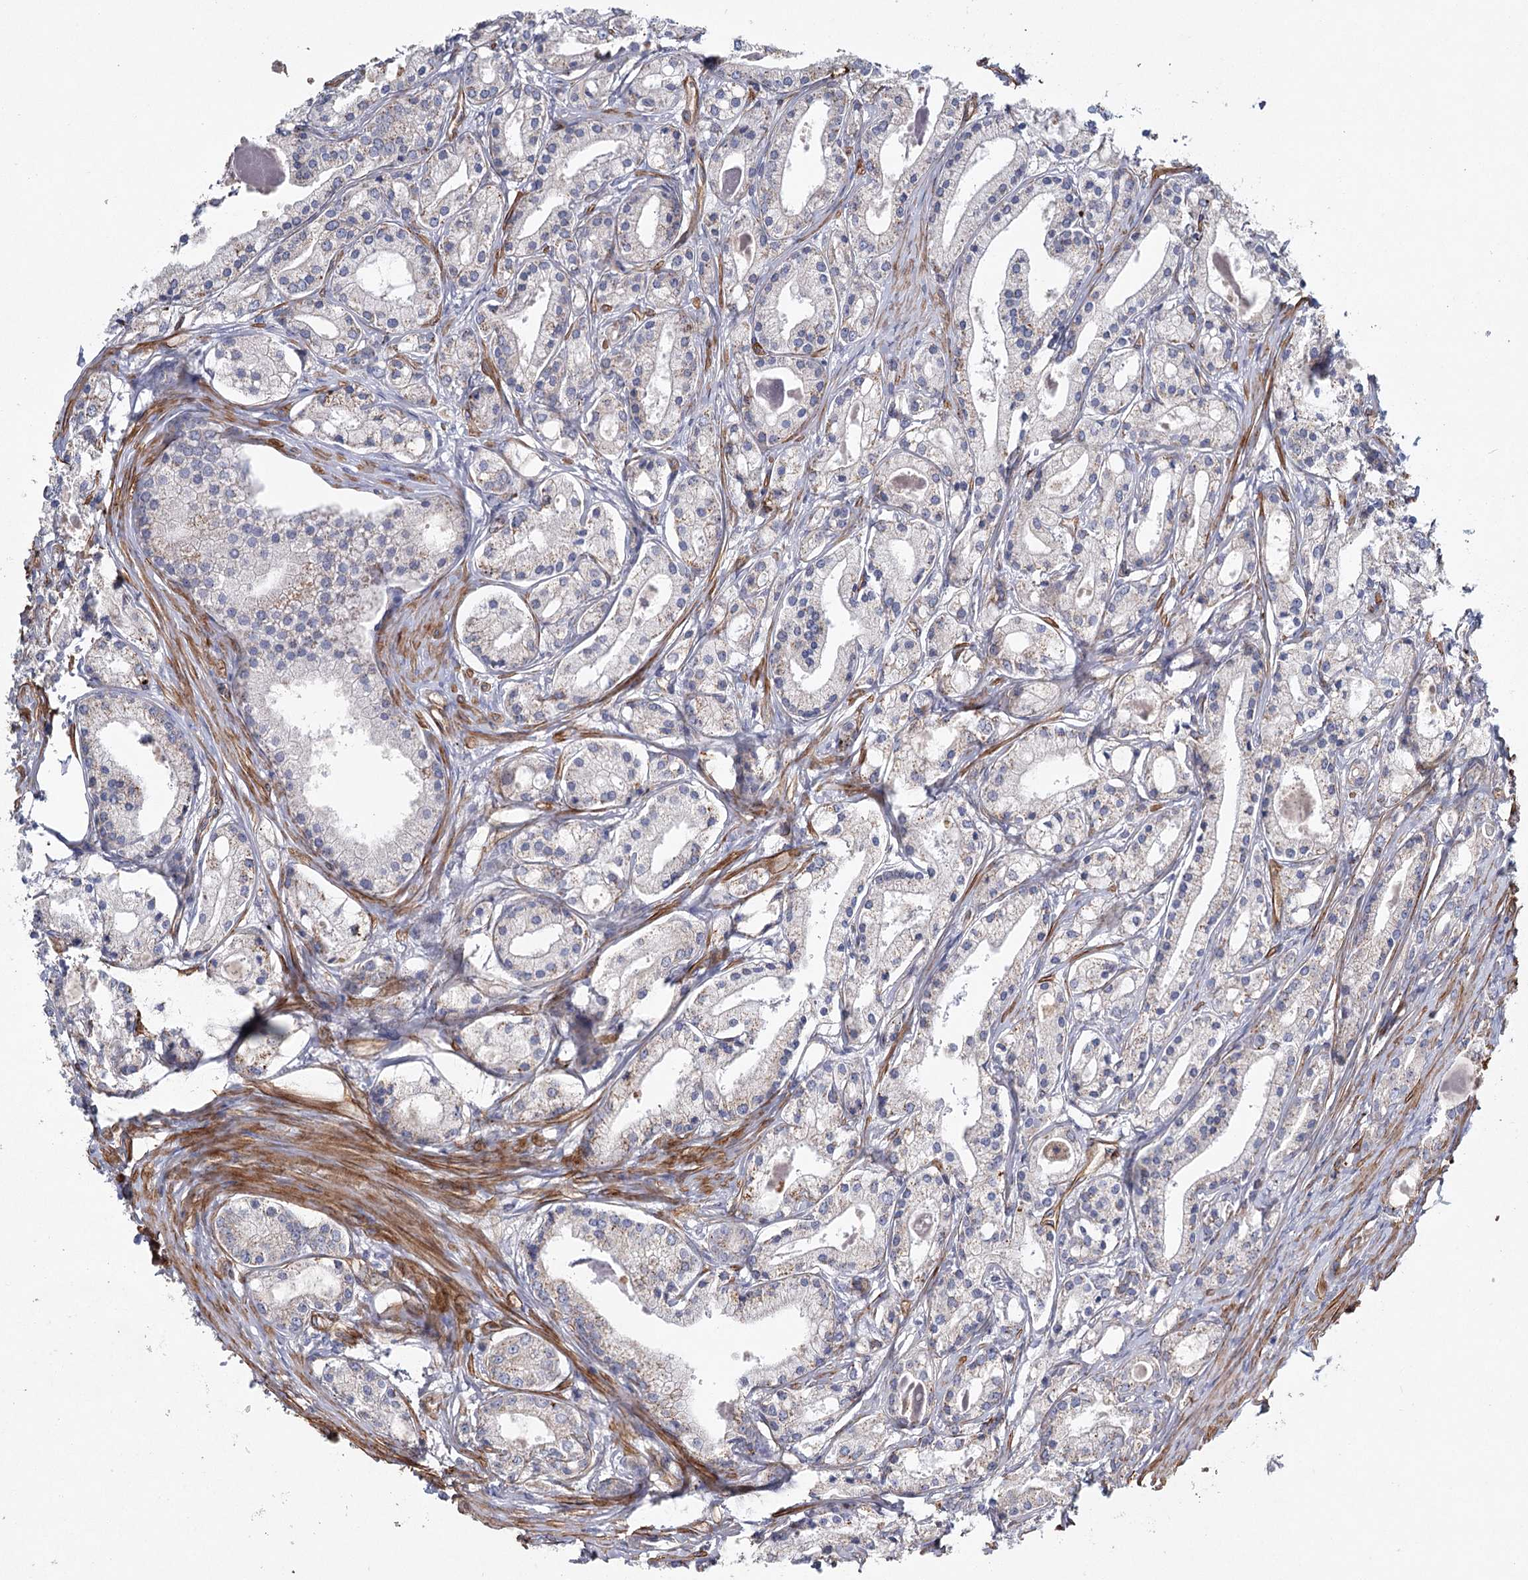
{"staining": {"intensity": "negative", "quantity": "none", "location": "none"}, "tissue": "prostate cancer", "cell_type": "Tumor cells", "image_type": "cancer", "snomed": [{"axis": "morphology", "description": "Adenocarcinoma, High grade"}, {"axis": "topography", "description": "Prostate"}], "caption": "Immunohistochemical staining of human prostate cancer (adenocarcinoma (high-grade)) demonstrates no significant staining in tumor cells.", "gene": "TMEM164", "patient": {"sex": "male", "age": 59}}